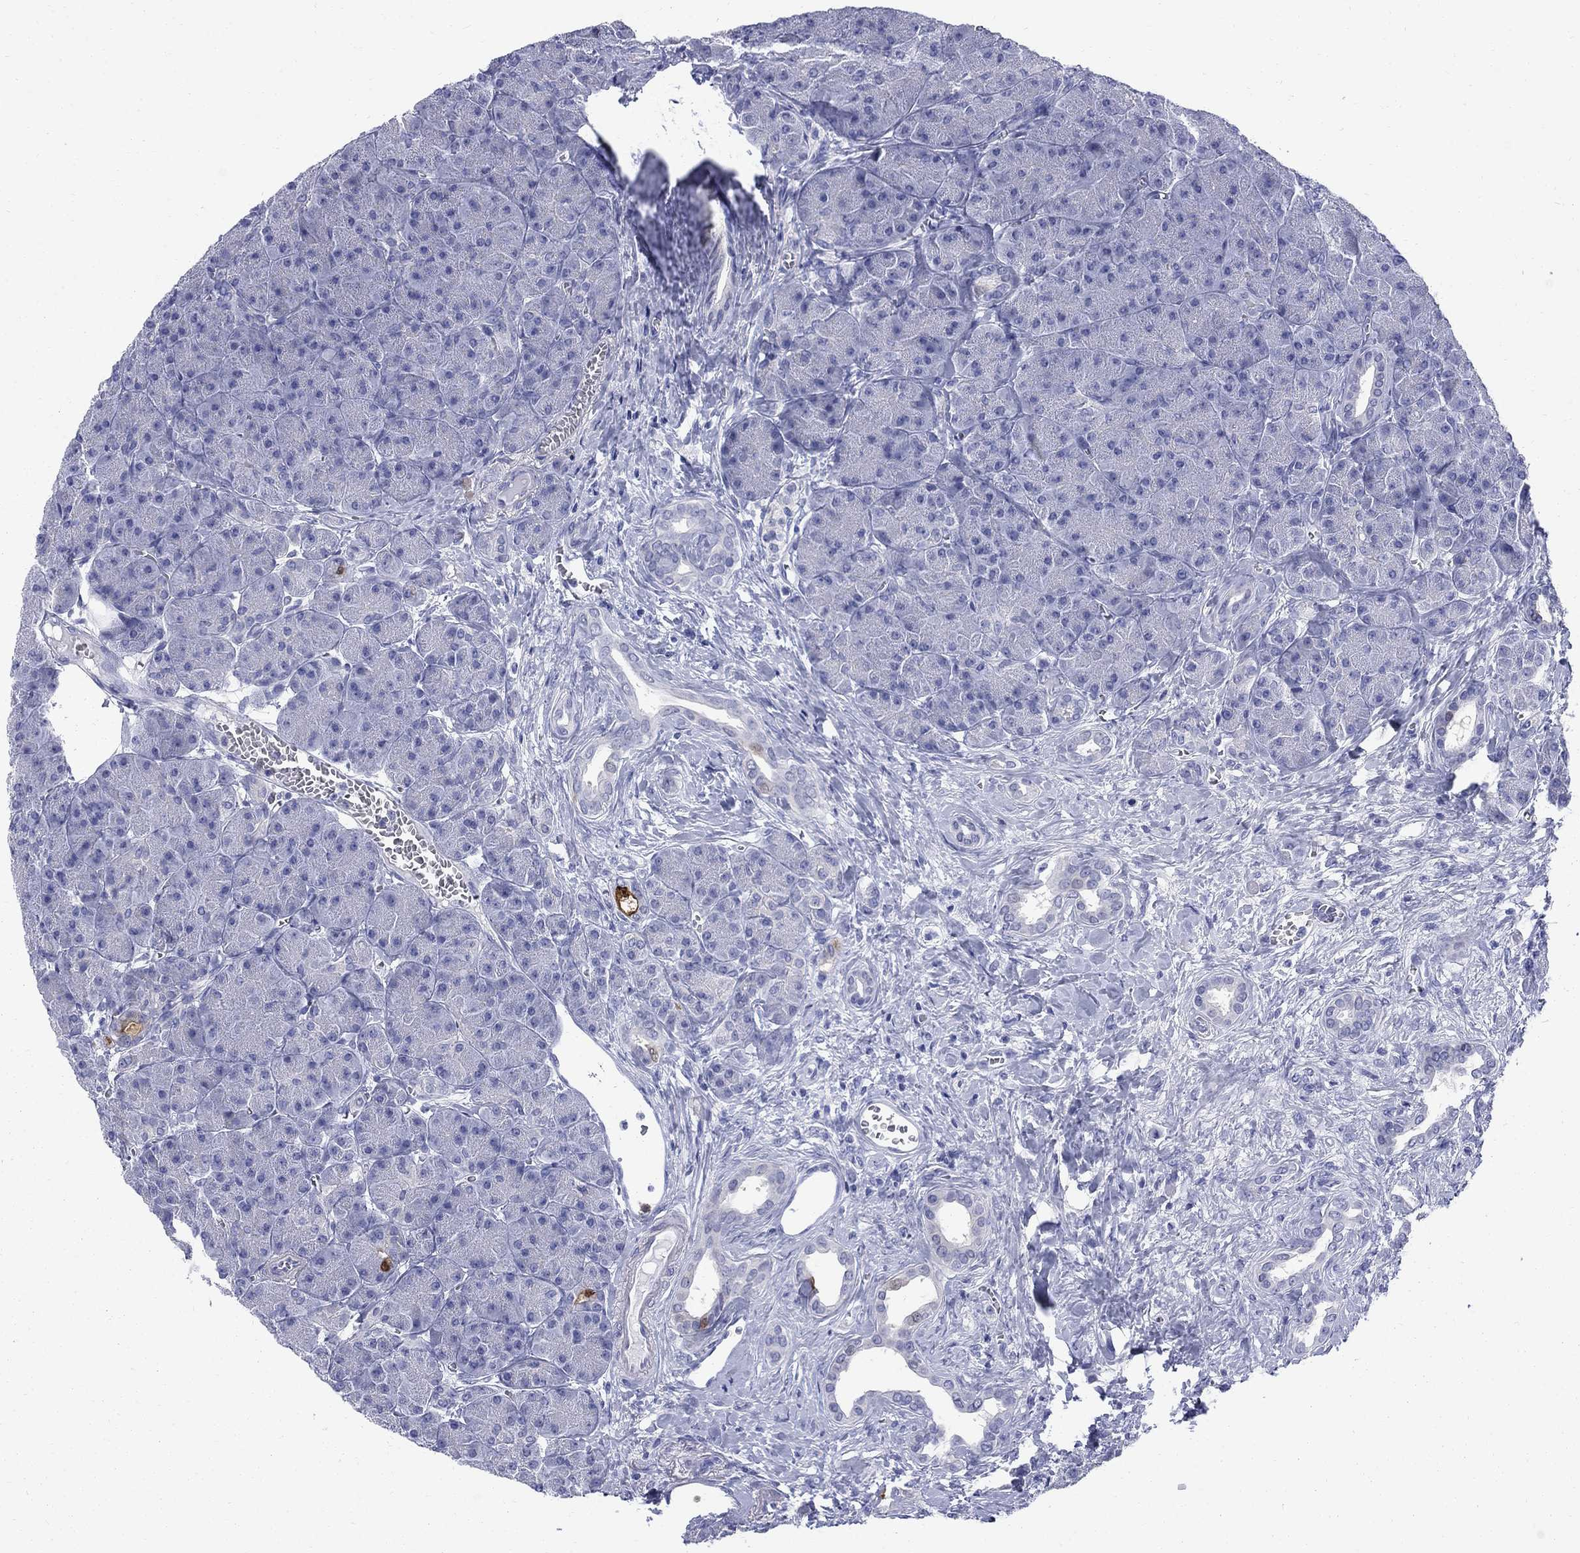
{"staining": {"intensity": "negative", "quantity": "none", "location": "none"}, "tissue": "pancreas", "cell_type": "Exocrine glandular cells", "image_type": "normal", "snomed": [{"axis": "morphology", "description": "Normal tissue, NOS"}, {"axis": "topography", "description": "Pancreas"}], "caption": "The image exhibits no staining of exocrine glandular cells in normal pancreas. Brightfield microscopy of IHC stained with DAB (3,3'-diaminobenzidine) (brown) and hematoxylin (blue), captured at high magnification.", "gene": "SERPINB2", "patient": {"sex": "male", "age": 61}}